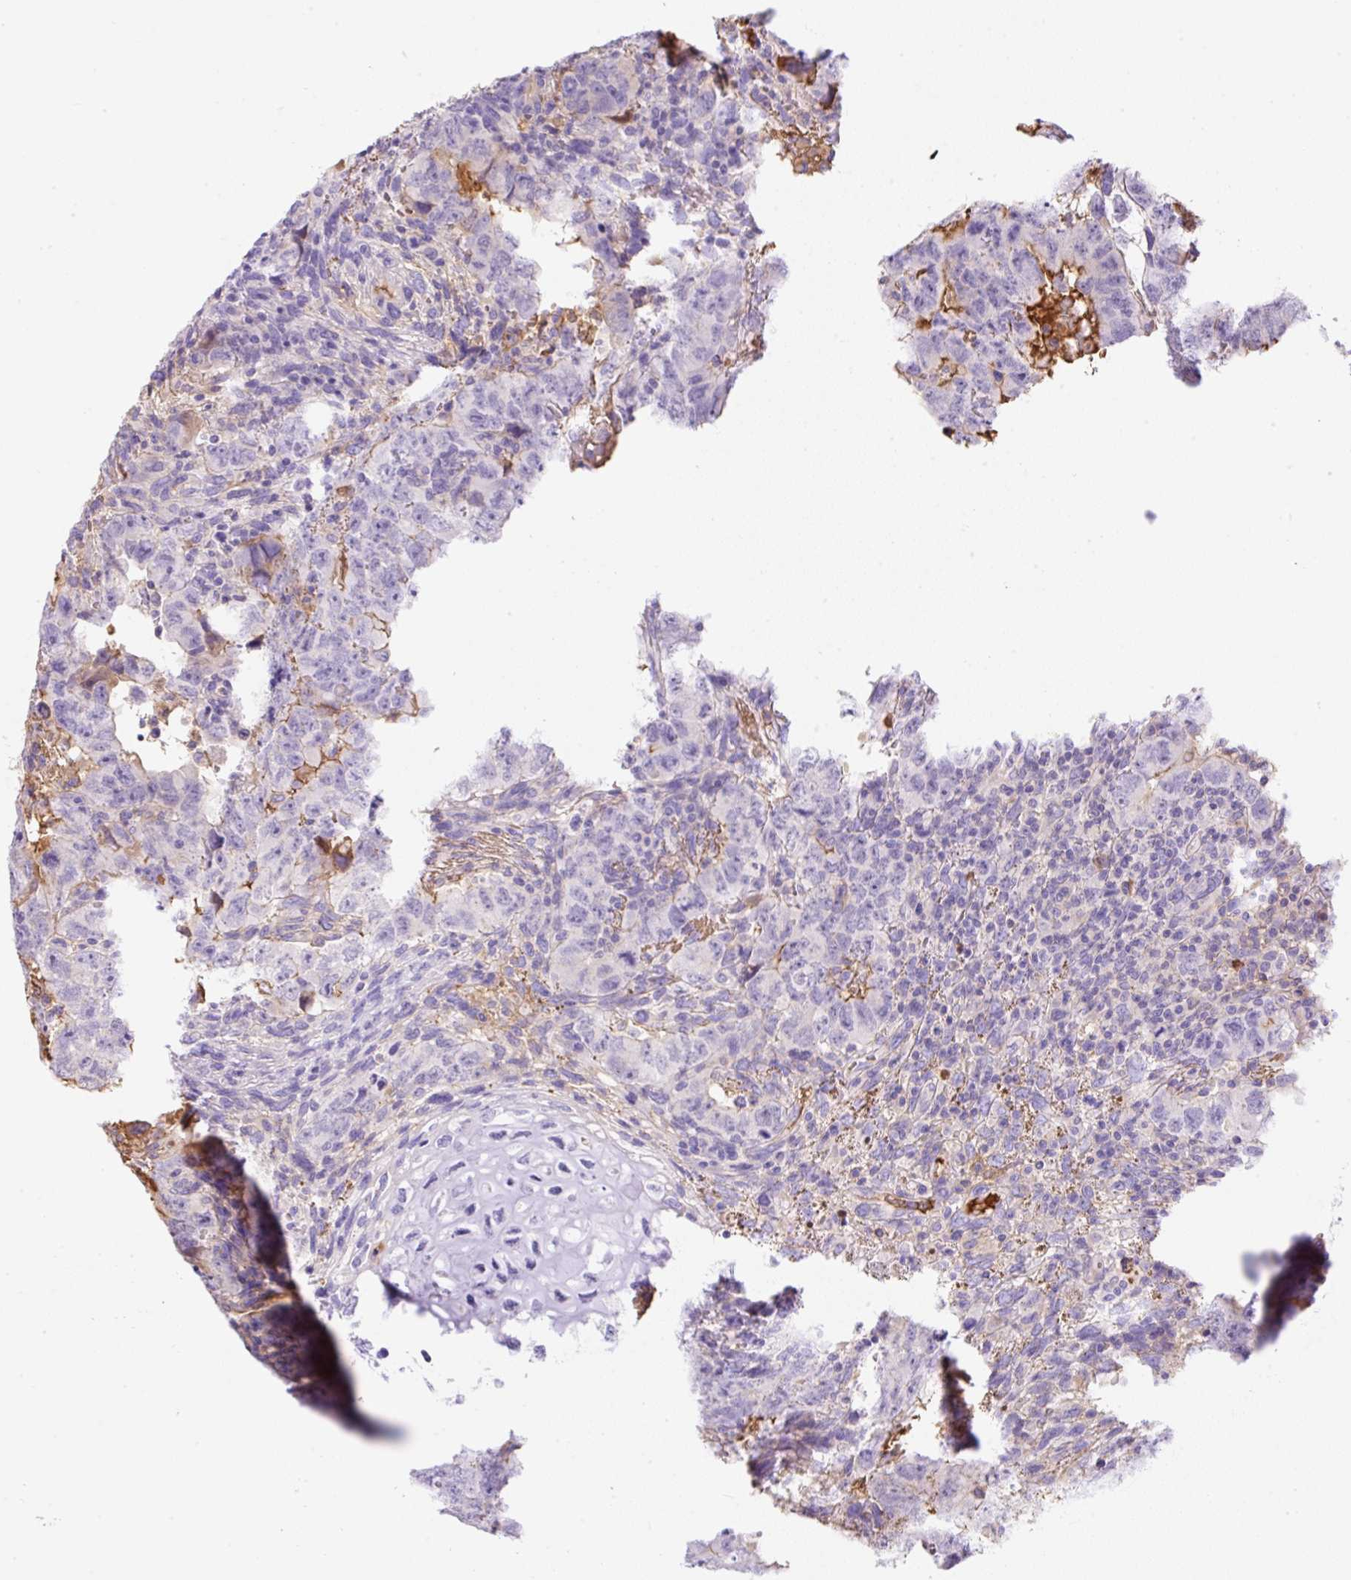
{"staining": {"intensity": "negative", "quantity": "none", "location": "none"}, "tissue": "testis cancer", "cell_type": "Tumor cells", "image_type": "cancer", "snomed": [{"axis": "morphology", "description": "Carcinoma, Embryonal, NOS"}, {"axis": "topography", "description": "Testis"}], "caption": "Immunohistochemical staining of human embryonal carcinoma (testis) reveals no significant expression in tumor cells.", "gene": "TDRD15", "patient": {"sex": "male", "age": 24}}